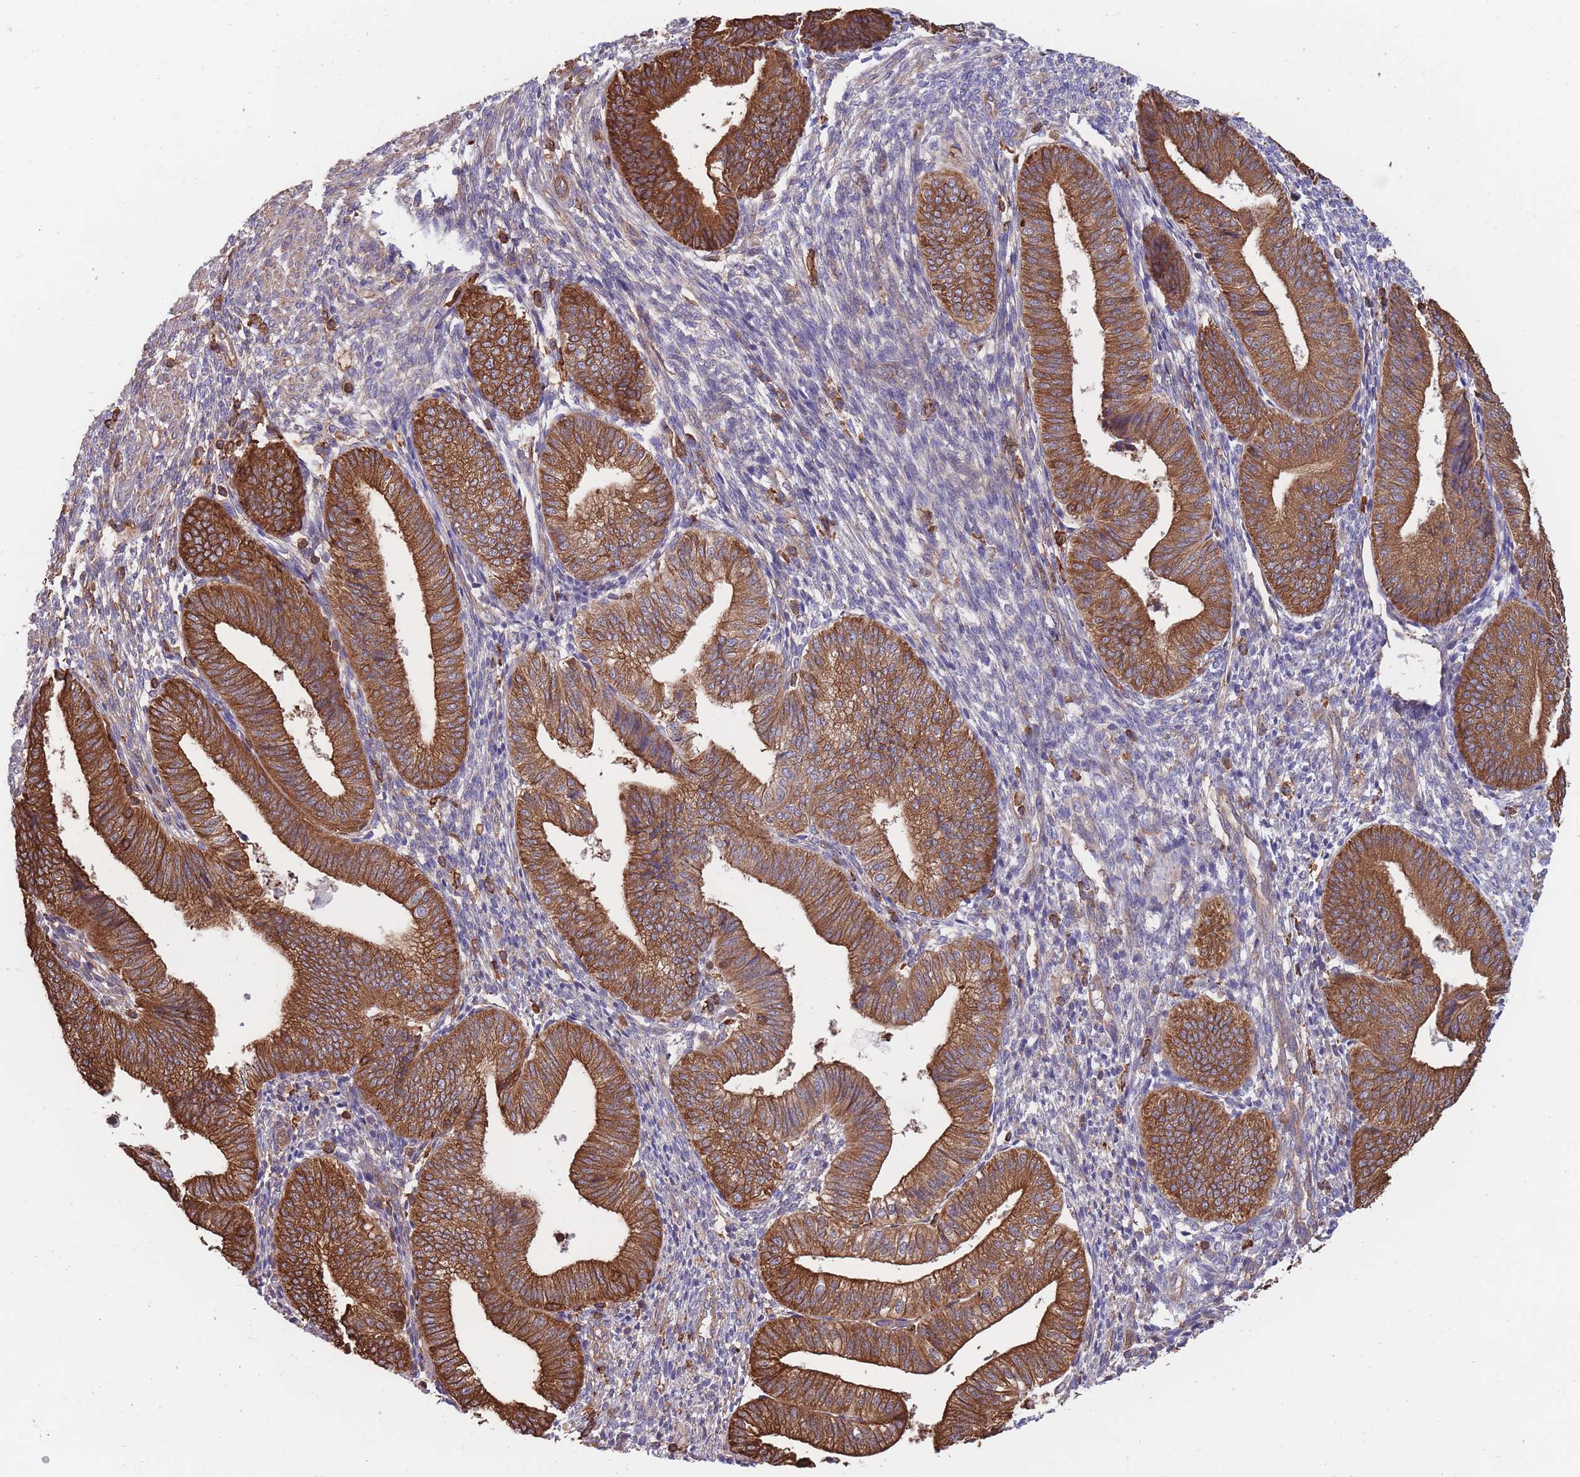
{"staining": {"intensity": "moderate", "quantity": ">75%", "location": "cytoplasmic/membranous"}, "tissue": "endometrium", "cell_type": "Cells in endometrial stroma", "image_type": "normal", "snomed": [{"axis": "morphology", "description": "Normal tissue, NOS"}, {"axis": "topography", "description": "Endometrium"}], "caption": "DAB (3,3'-diaminobenzidine) immunohistochemical staining of normal human endometrium demonstrates moderate cytoplasmic/membranous protein positivity in about >75% of cells in endometrial stroma.", "gene": "LRRN4CL", "patient": {"sex": "female", "age": 34}}